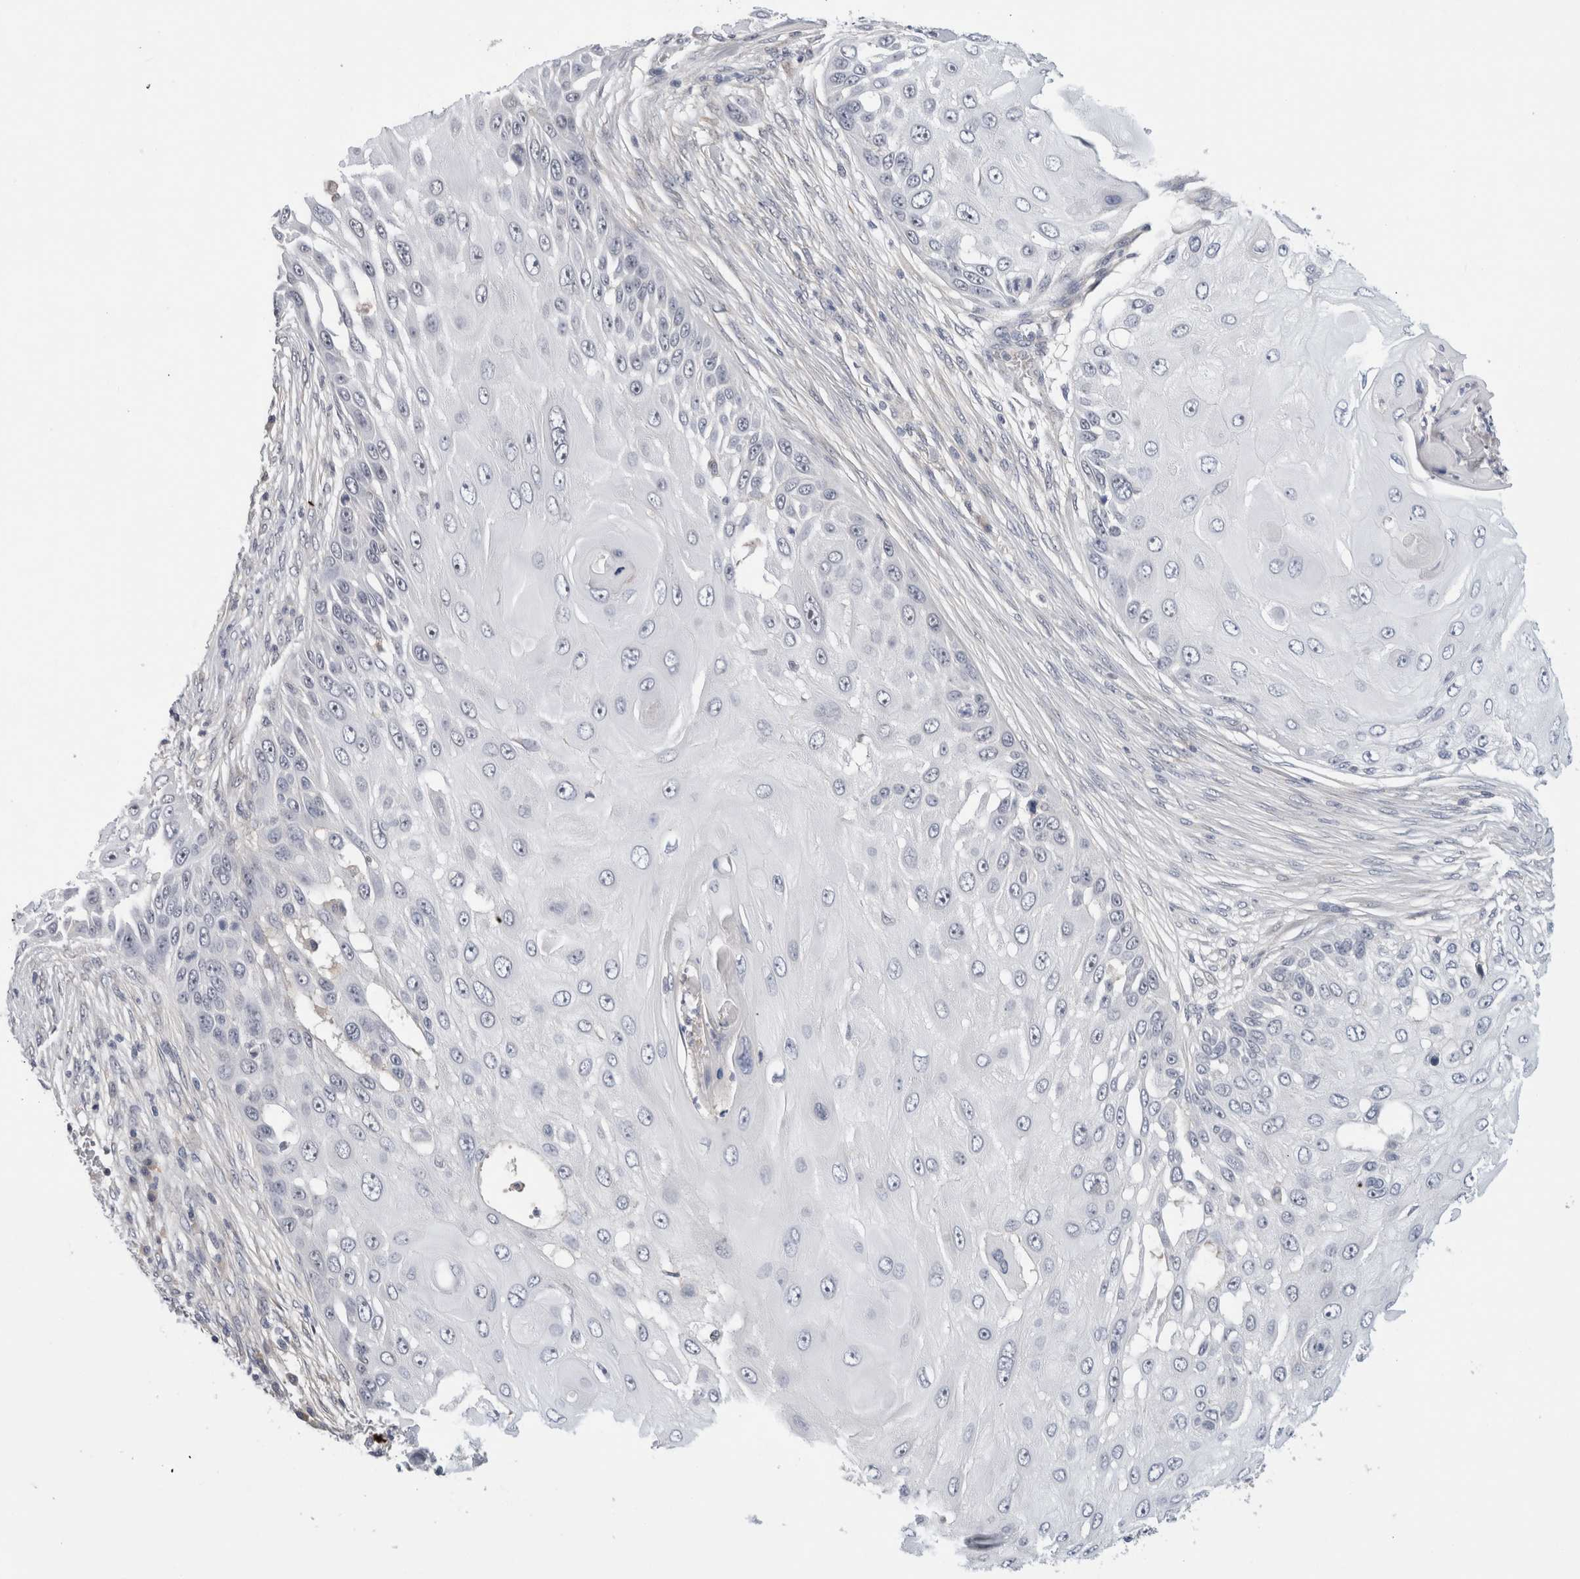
{"staining": {"intensity": "negative", "quantity": "none", "location": "none"}, "tissue": "skin cancer", "cell_type": "Tumor cells", "image_type": "cancer", "snomed": [{"axis": "morphology", "description": "Squamous cell carcinoma, NOS"}, {"axis": "topography", "description": "Skin"}], "caption": "DAB (3,3'-diaminobenzidine) immunohistochemical staining of human squamous cell carcinoma (skin) shows no significant staining in tumor cells.", "gene": "HCN3", "patient": {"sex": "female", "age": 44}}